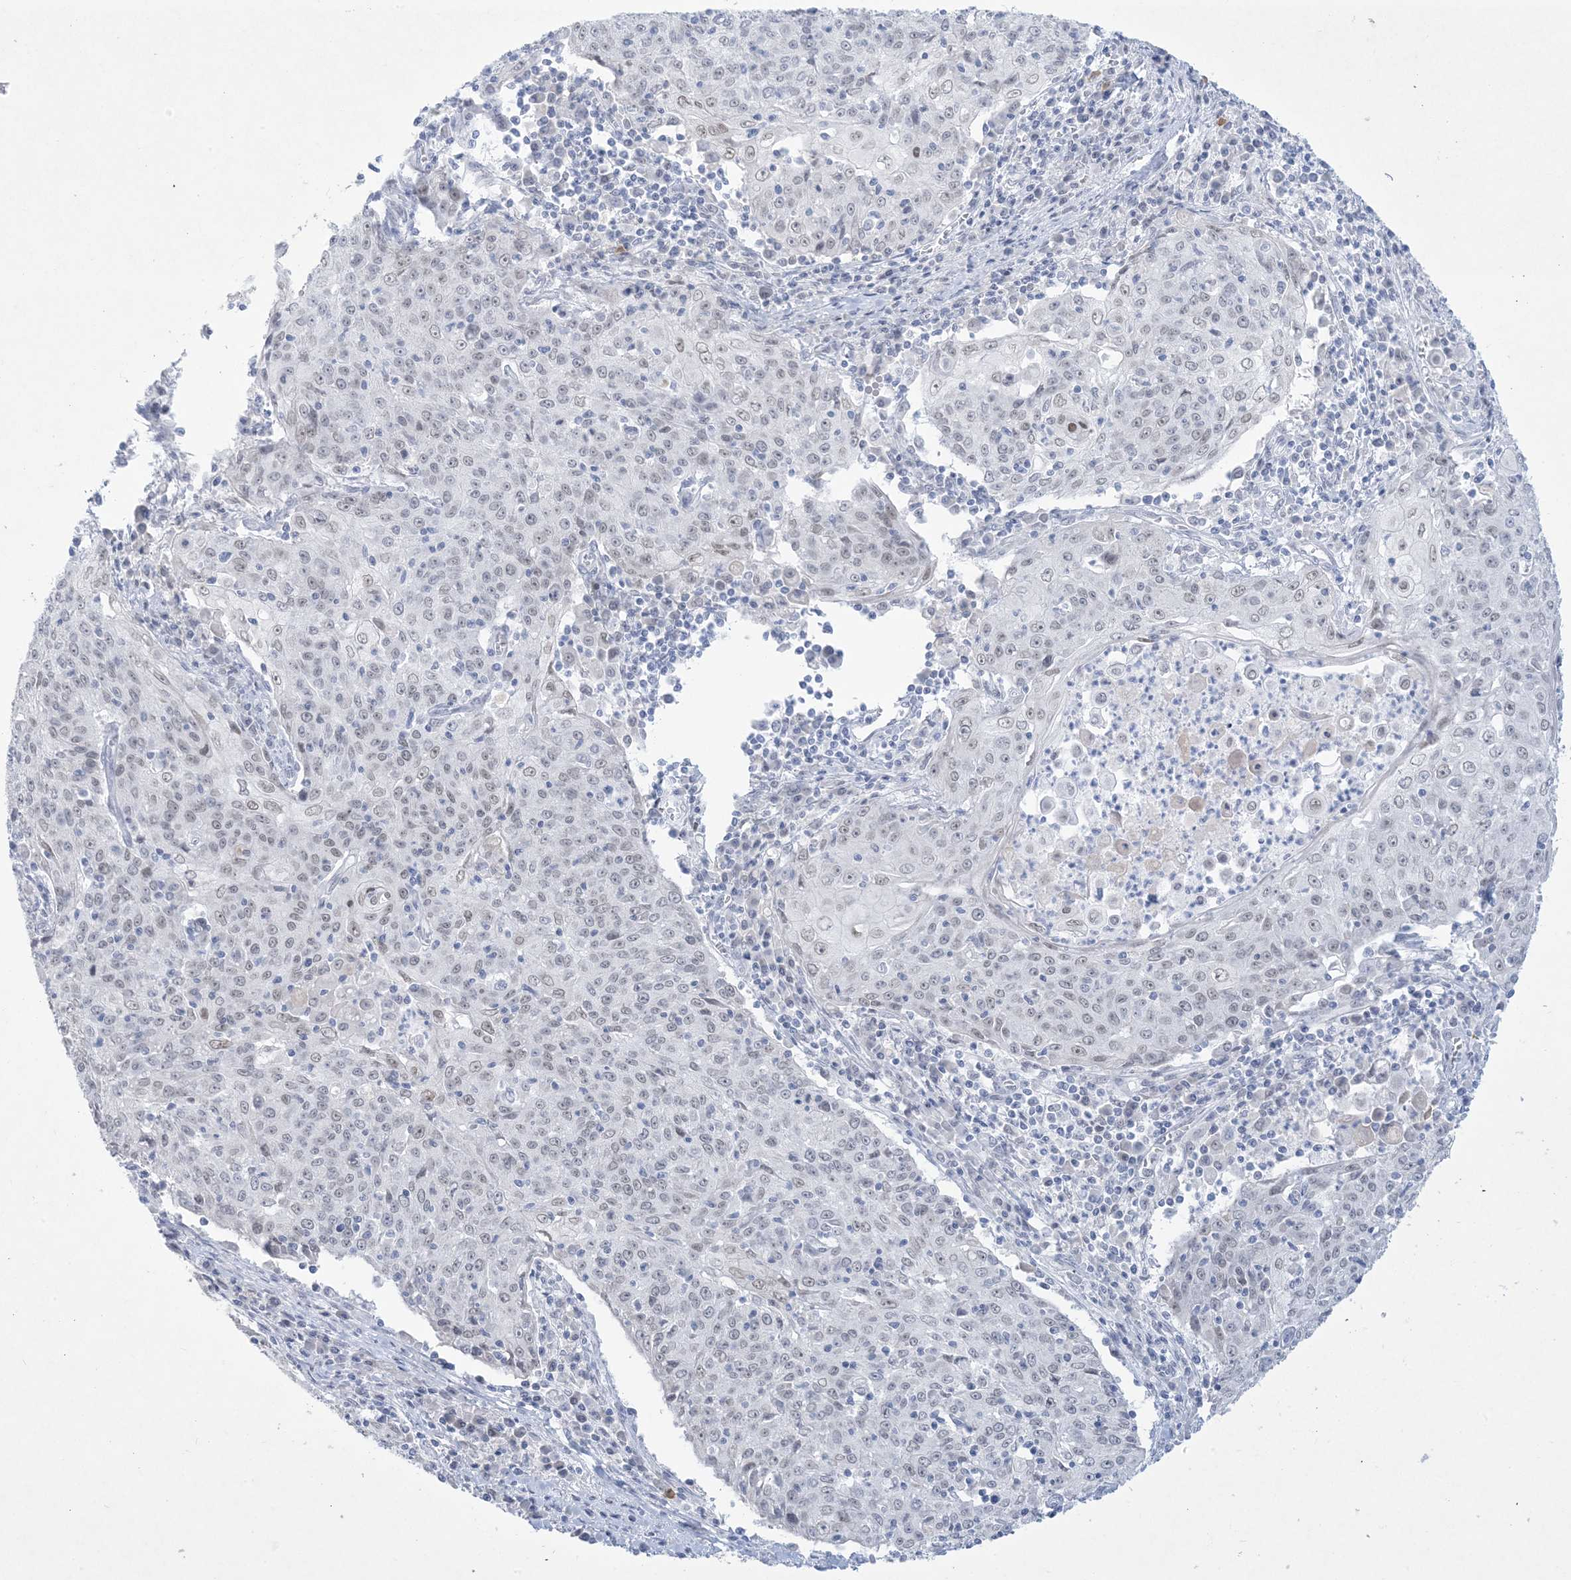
{"staining": {"intensity": "weak", "quantity": "<25%", "location": "nuclear"}, "tissue": "cervical cancer", "cell_type": "Tumor cells", "image_type": "cancer", "snomed": [{"axis": "morphology", "description": "Squamous cell carcinoma, NOS"}, {"axis": "topography", "description": "Cervix"}], "caption": "There is no significant staining in tumor cells of squamous cell carcinoma (cervical). The staining was performed using DAB (3,3'-diaminobenzidine) to visualize the protein expression in brown, while the nuclei were stained in blue with hematoxylin (Magnification: 20x).", "gene": "HOMEZ", "patient": {"sex": "female", "age": 48}}